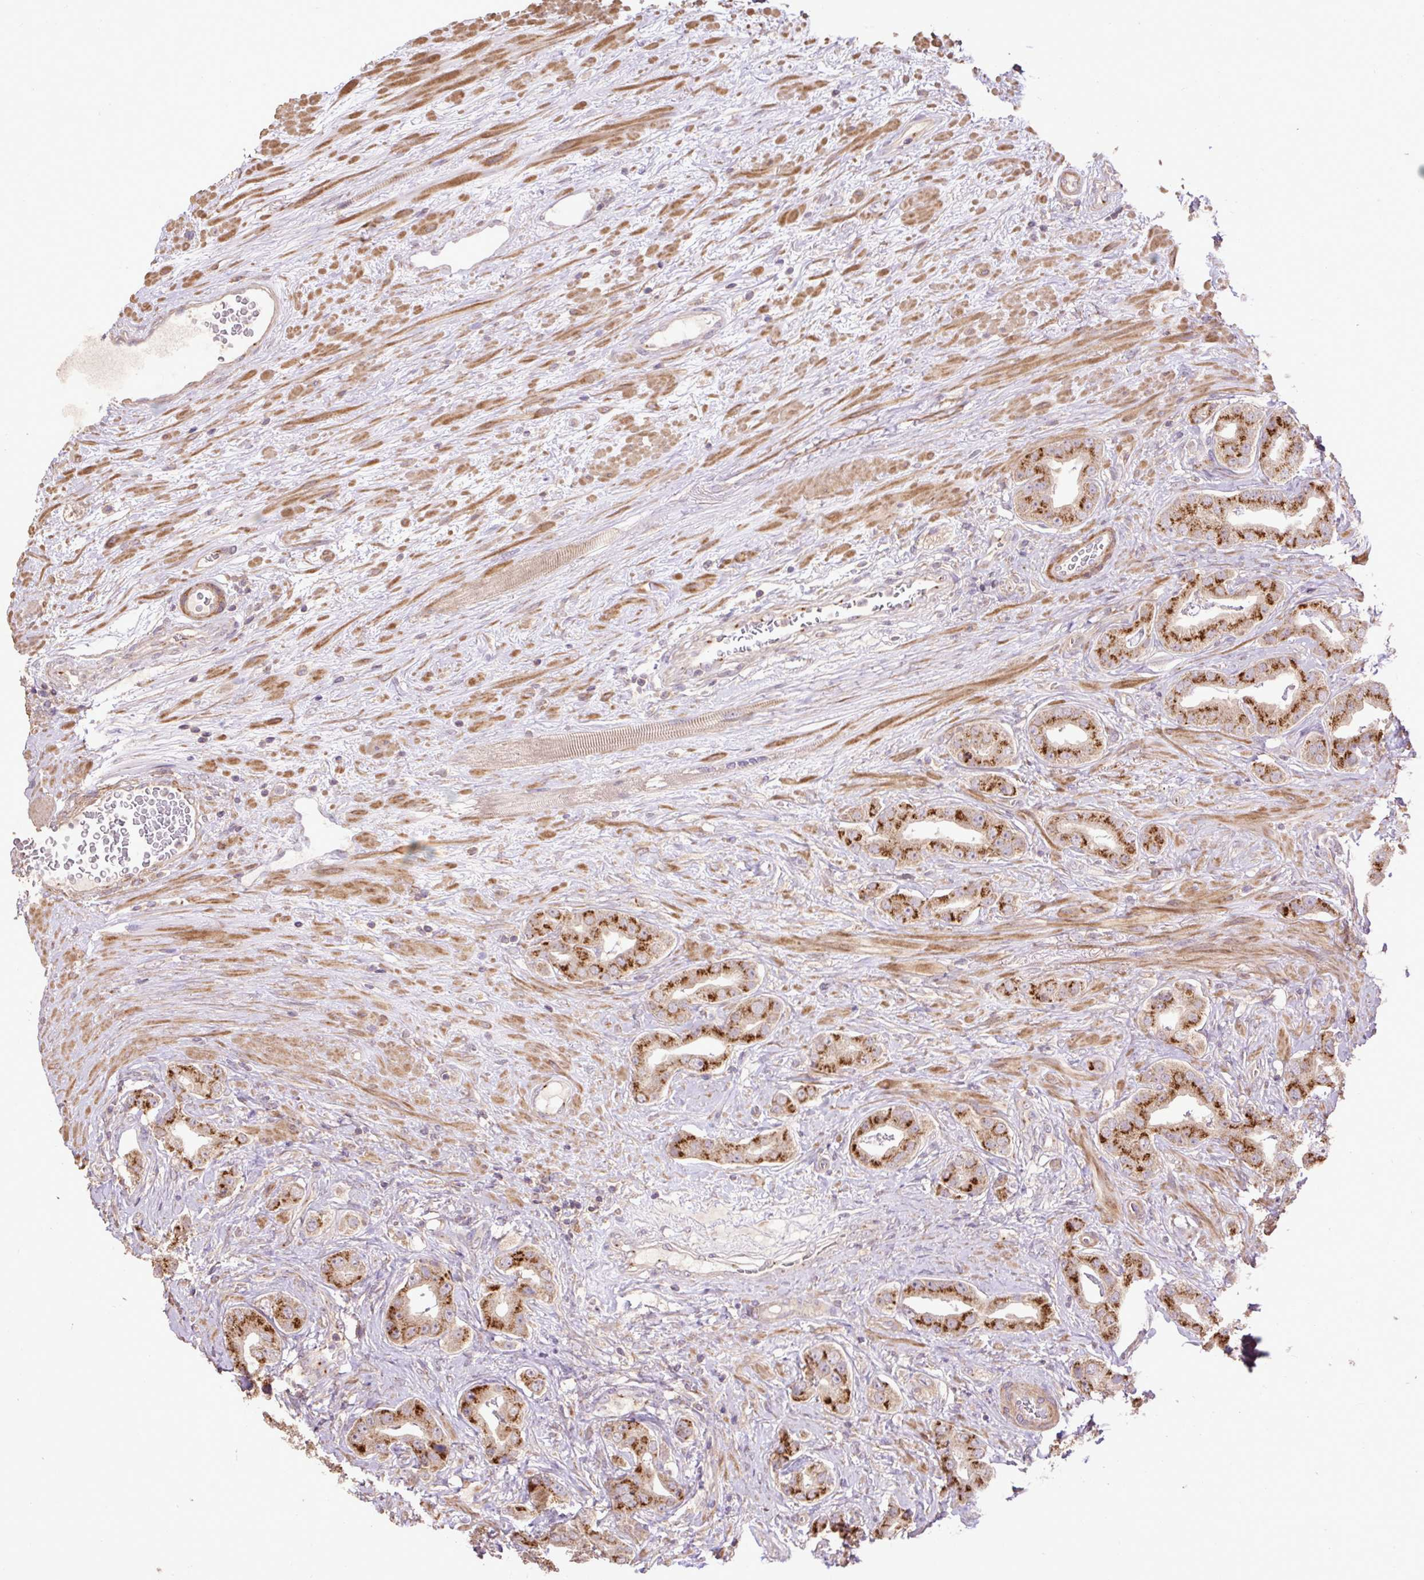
{"staining": {"intensity": "strong", "quantity": ">75%", "location": "cytoplasmic/membranous"}, "tissue": "prostate cancer", "cell_type": "Tumor cells", "image_type": "cancer", "snomed": [{"axis": "morphology", "description": "Adenocarcinoma, High grade"}, {"axis": "topography", "description": "Prostate"}], "caption": "Prostate cancer stained for a protein (brown) exhibits strong cytoplasmic/membranous positive expression in approximately >75% of tumor cells.", "gene": "ABR", "patient": {"sex": "male", "age": 63}}